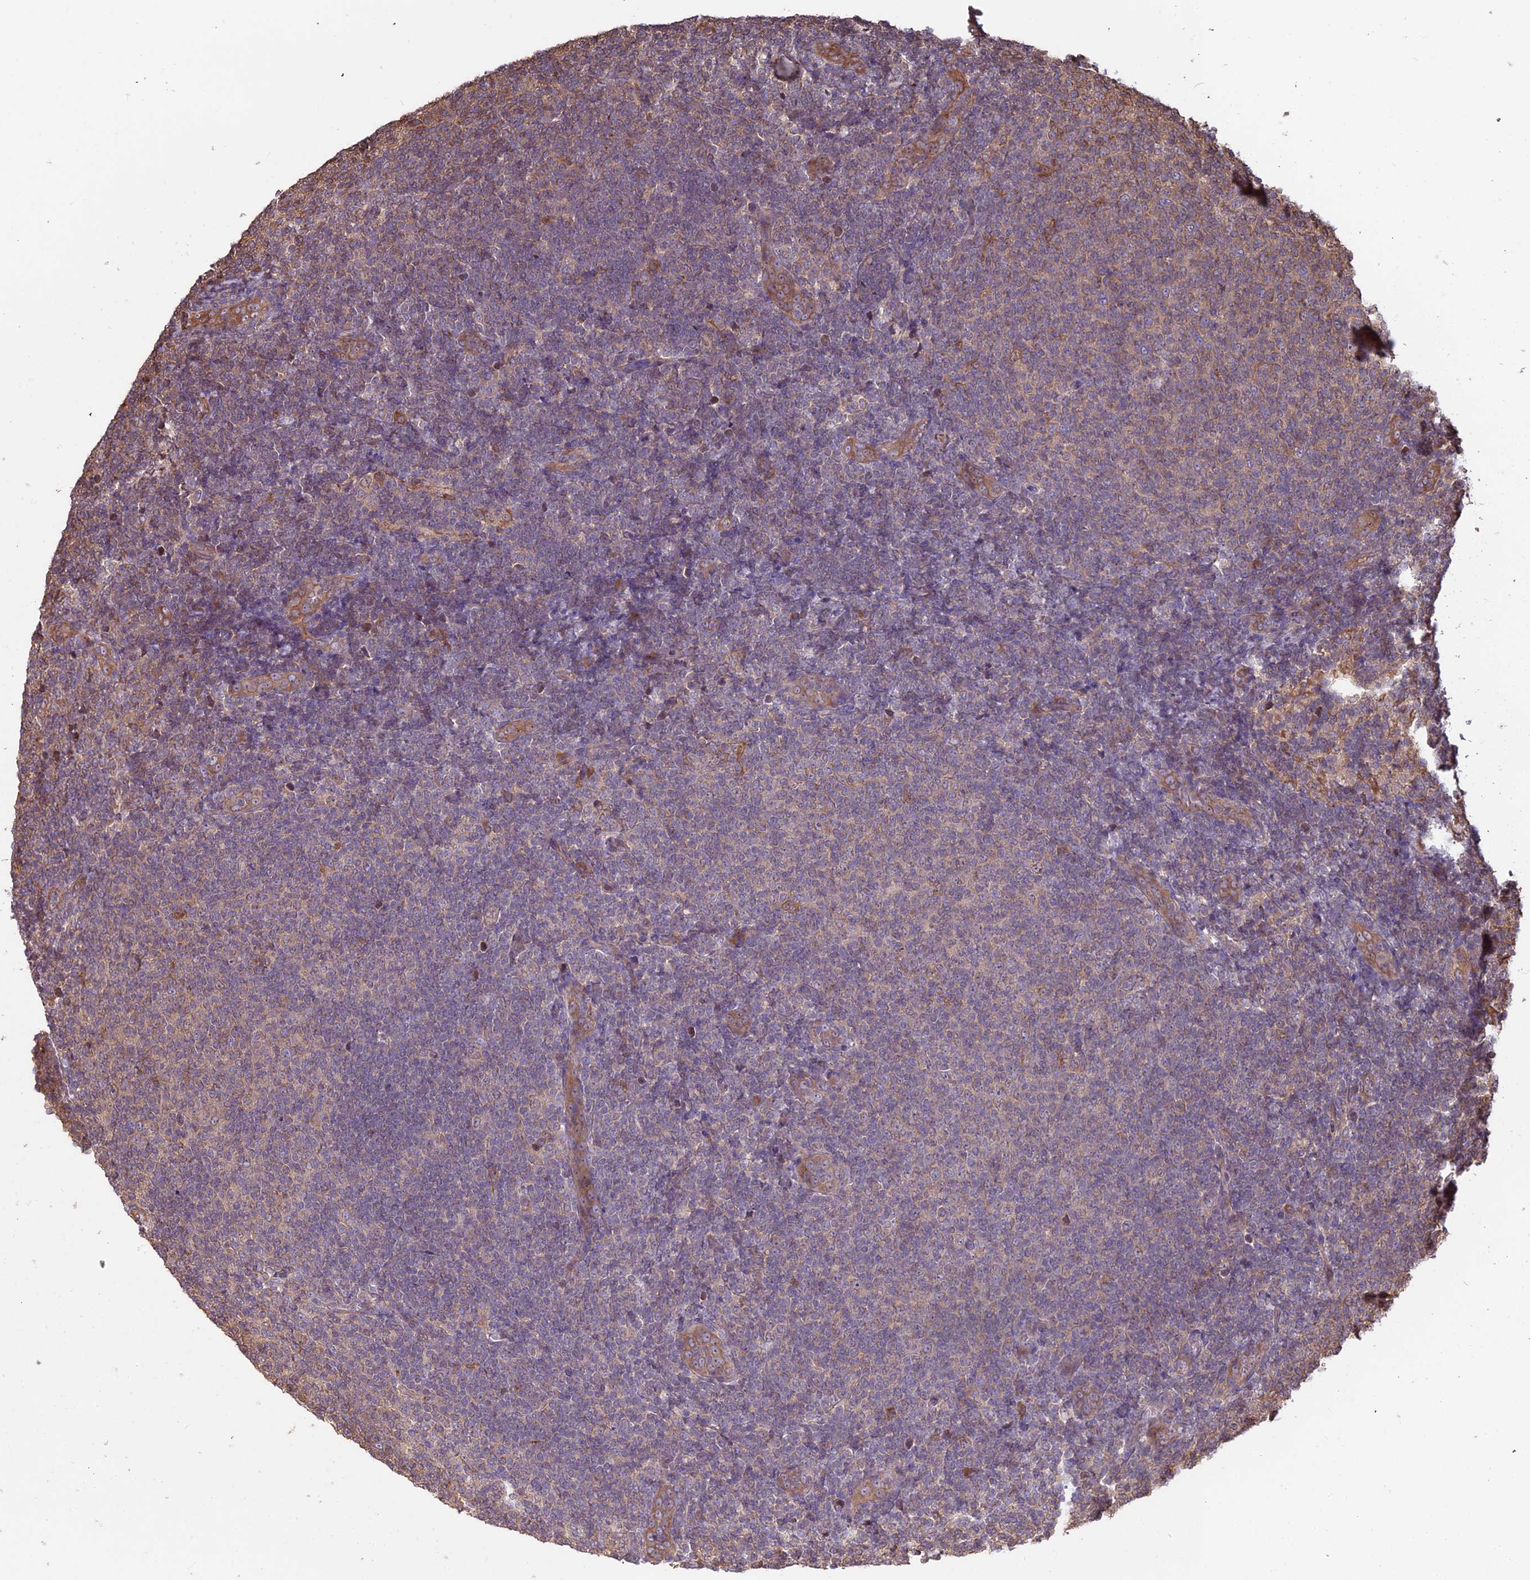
{"staining": {"intensity": "negative", "quantity": "none", "location": "none"}, "tissue": "lymphoma", "cell_type": "Tumor cells", "image_type": "cancer", "snomed": [{"axis": "morphology", "description": "Malignant lymphoma, non-Hodgkin's type, Low grade"}, {"axis": "topography", "description": "Lymph node"}], "caption": "Tumor cells are negative for brown protein staining in lymphoma.", "gene": "VWA3A", "patient": {"sex": "male", "age": 66}}